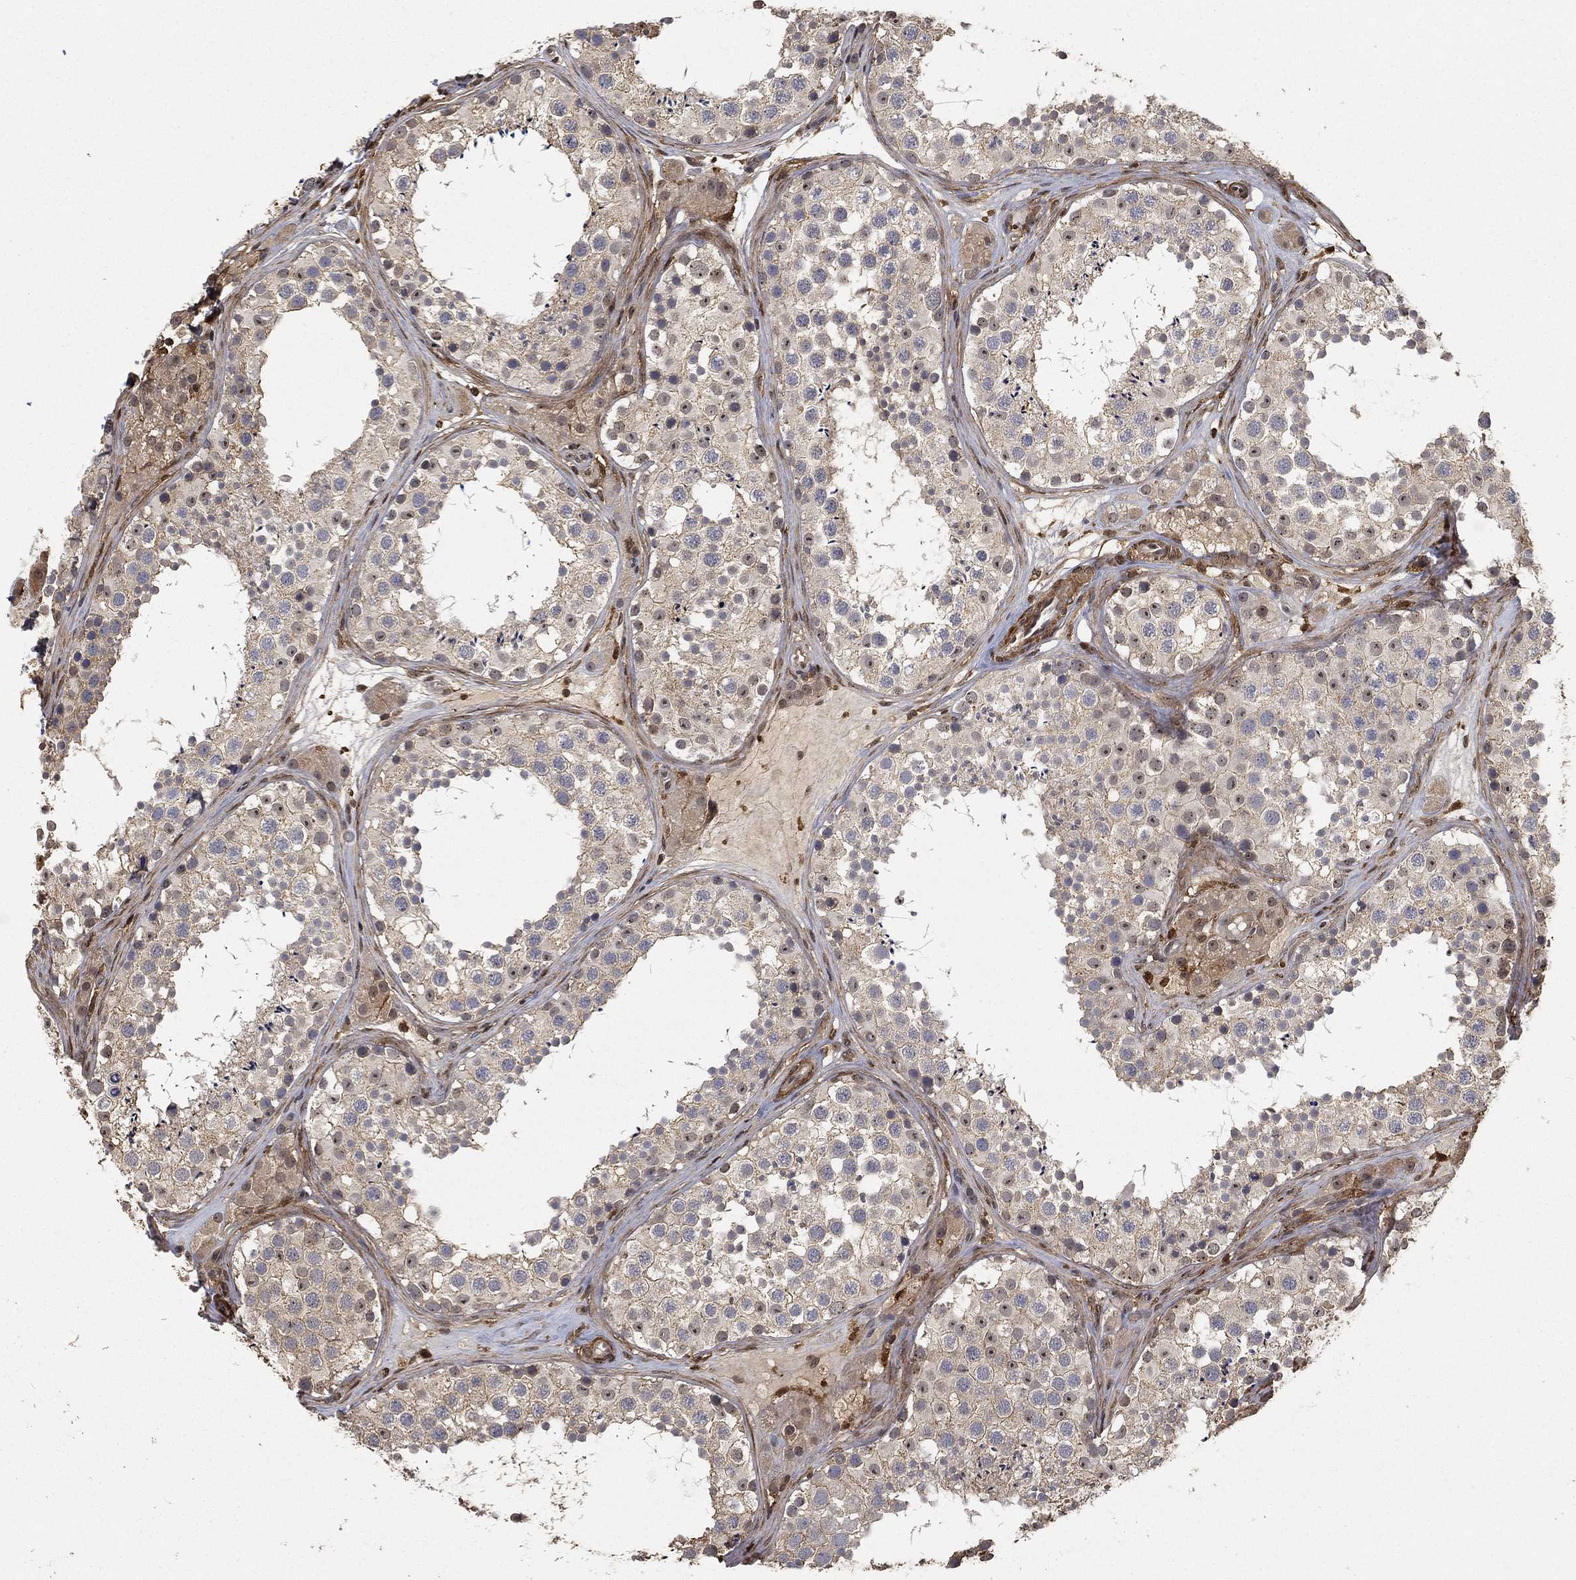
{"staining": {"intensity": "weak", "quantity": "<25%", "location": "cytoplasmic/membranous,nuclear"}, "tissue": "testis", "cell_type": "Cells in seminiferous ducts", "image_type": "normal", "snomed": [{"axis": "morphology", "description": "Normal tissue, NOS"}, {"axis": "topography", "description": "Testis"}], "caption": "This is a image of IHC staining of unremarkable testis, which shows no staining in cells in seminiferous ducts.", "gene": "CRYL1", "patient": {"sex": "male", "age": 41}}